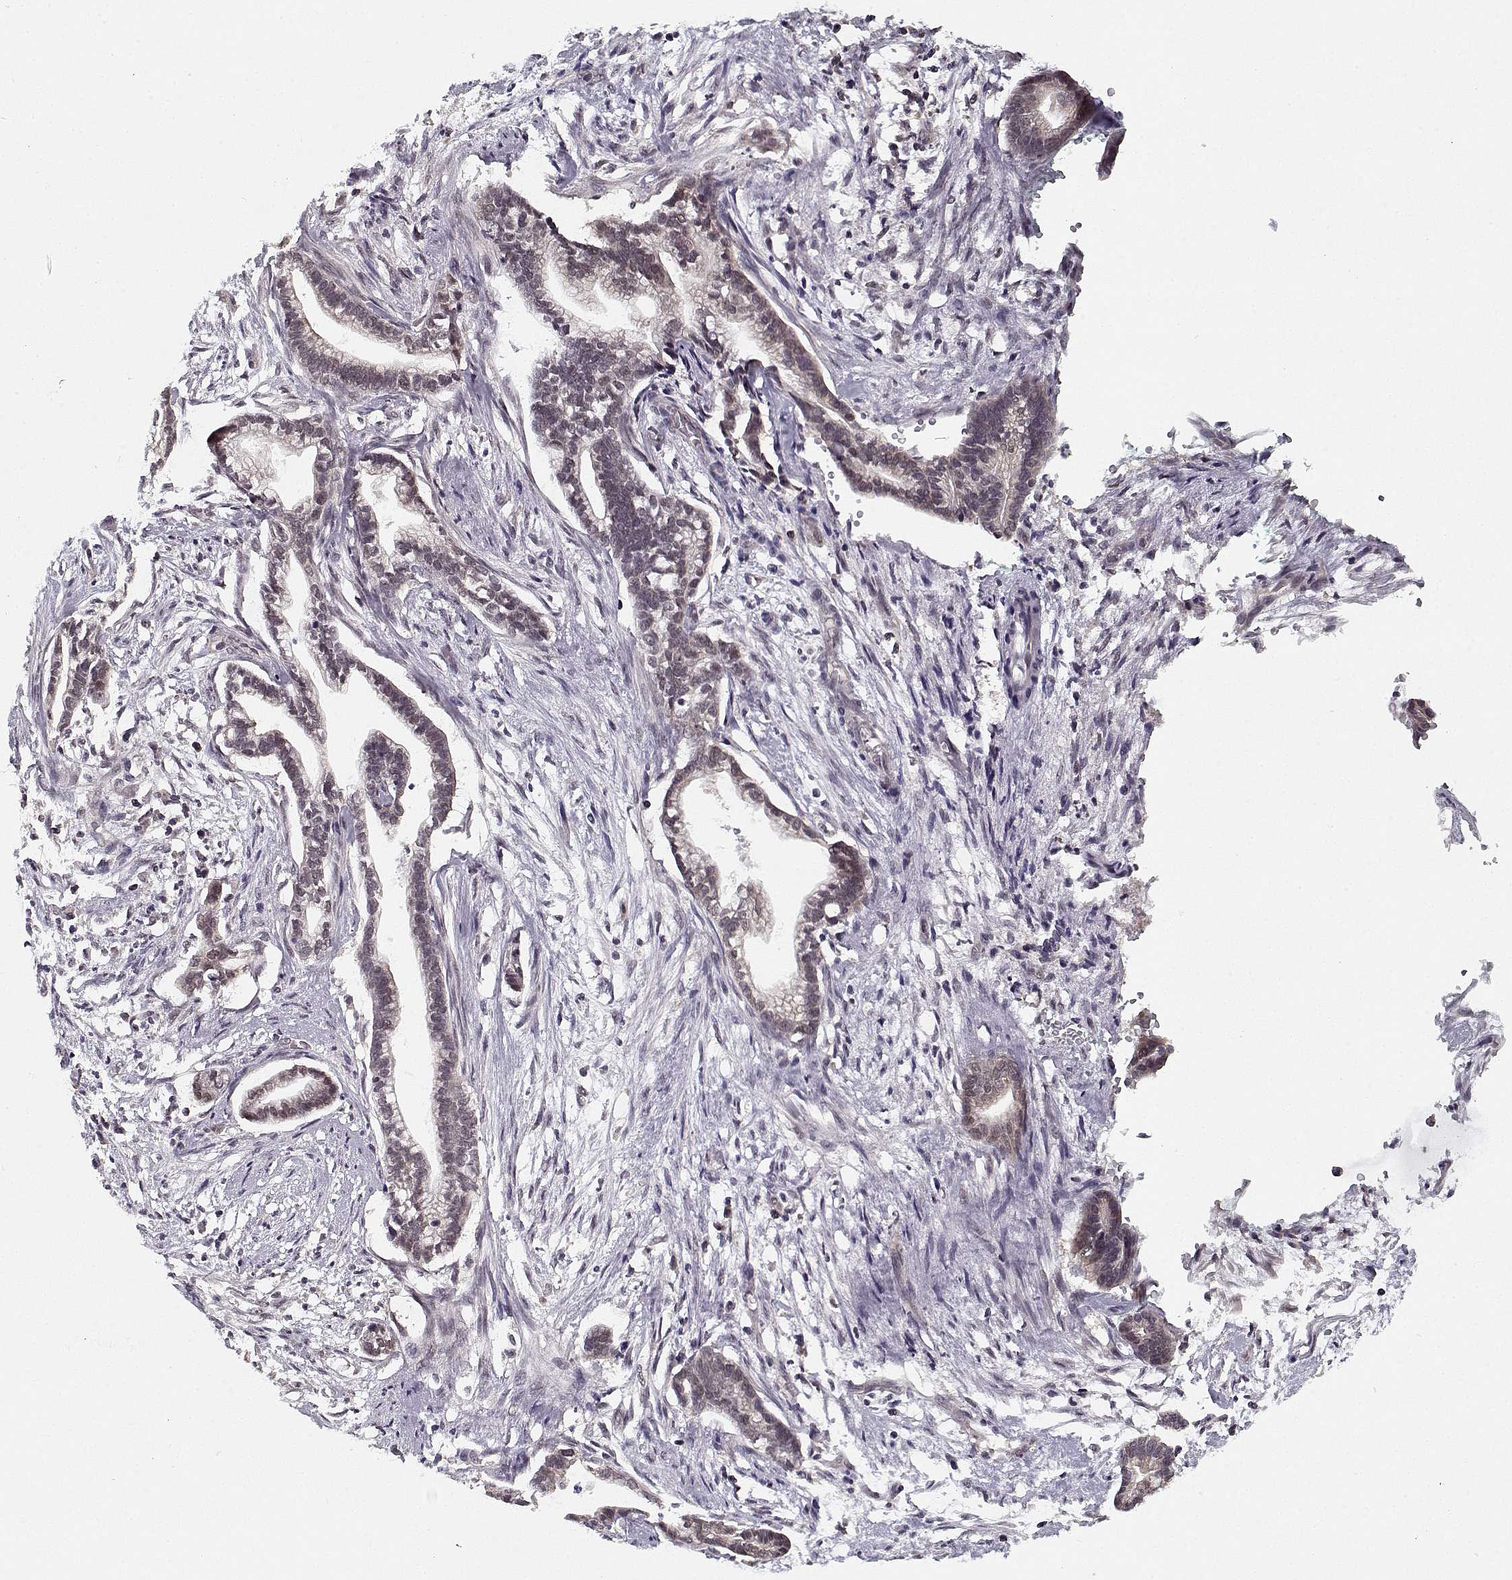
{"staining": {"intensity": "negative", "quantity": "none", "location": "none"}, "tissue": "cervical cancer", "cell_type": "Tumor cells", "image_type": "cancer", "snomed": [{"axis": "morphology", "description": "Adenocarcinoma, NOS"}, {"axis": "topography", "description": "Cervix"}], "caption": "Tumor cells are negative for brown protein staining in cervical adenocarcinoma.", "gene": "TESPA1", "patient": {"sex": "female", "age": 62}}